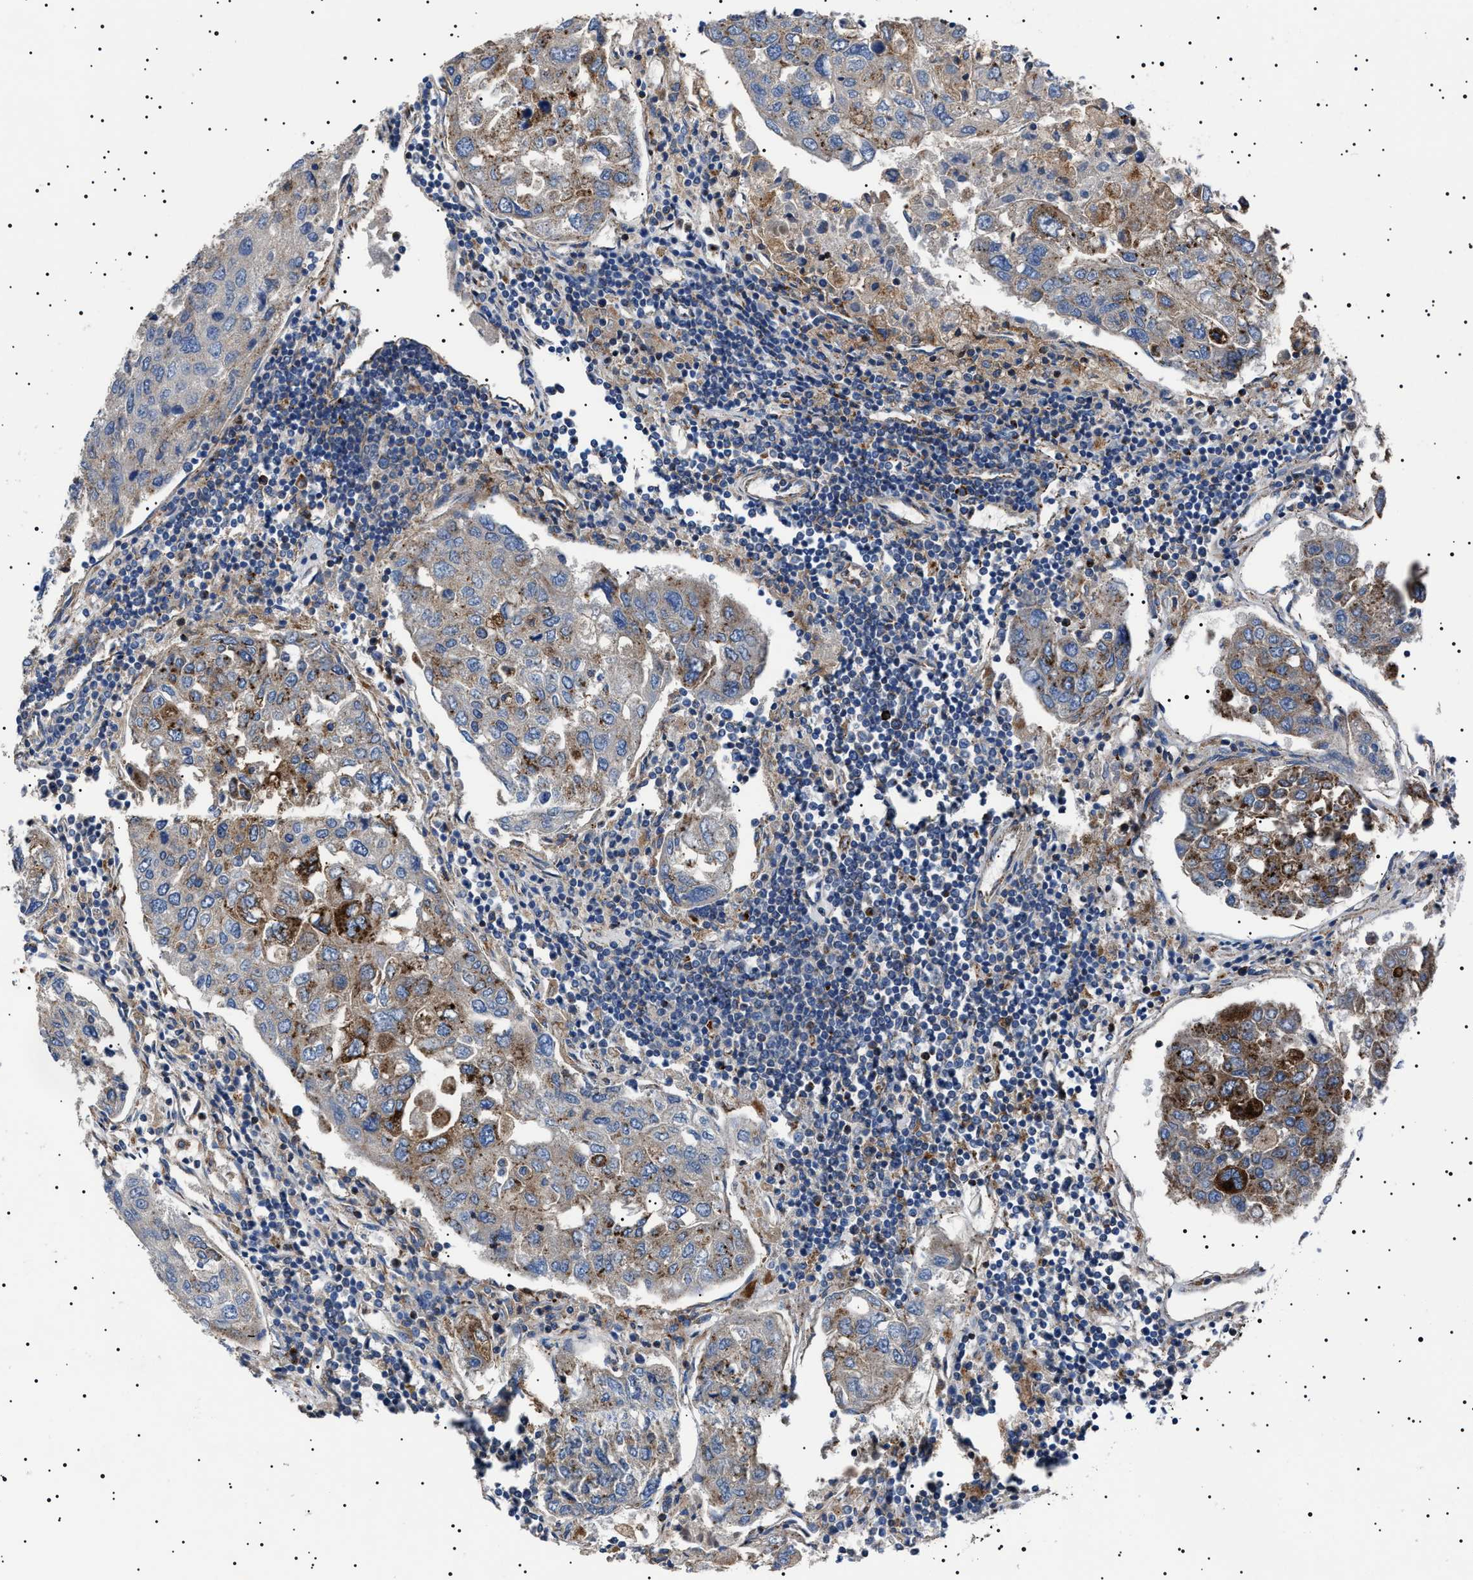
{"staining": {"intensity": "strong", "quantity": "<25%", "location": "cytoplasmic/membranous"}, "tissue": "urothelial cancer", "cell_type": "Tumor cells", "image_type": "cancer", "snomed": [{"axis": "morphology", "description": "Urothelial carcinoma, High grade"}, {"axis": "topography", "description": "Lymph node"}, {"axis": "topography", "description": "Urinary bladder"}], "caption": "Approximately <25% of tumor cells in human urothelial cancer reveal strong cytoplasmic/membranous protein positivity as visualized by brown immunohistochemical staining.", "gene": "NEU1", "patient": {"sex": "male", "age": 51}}